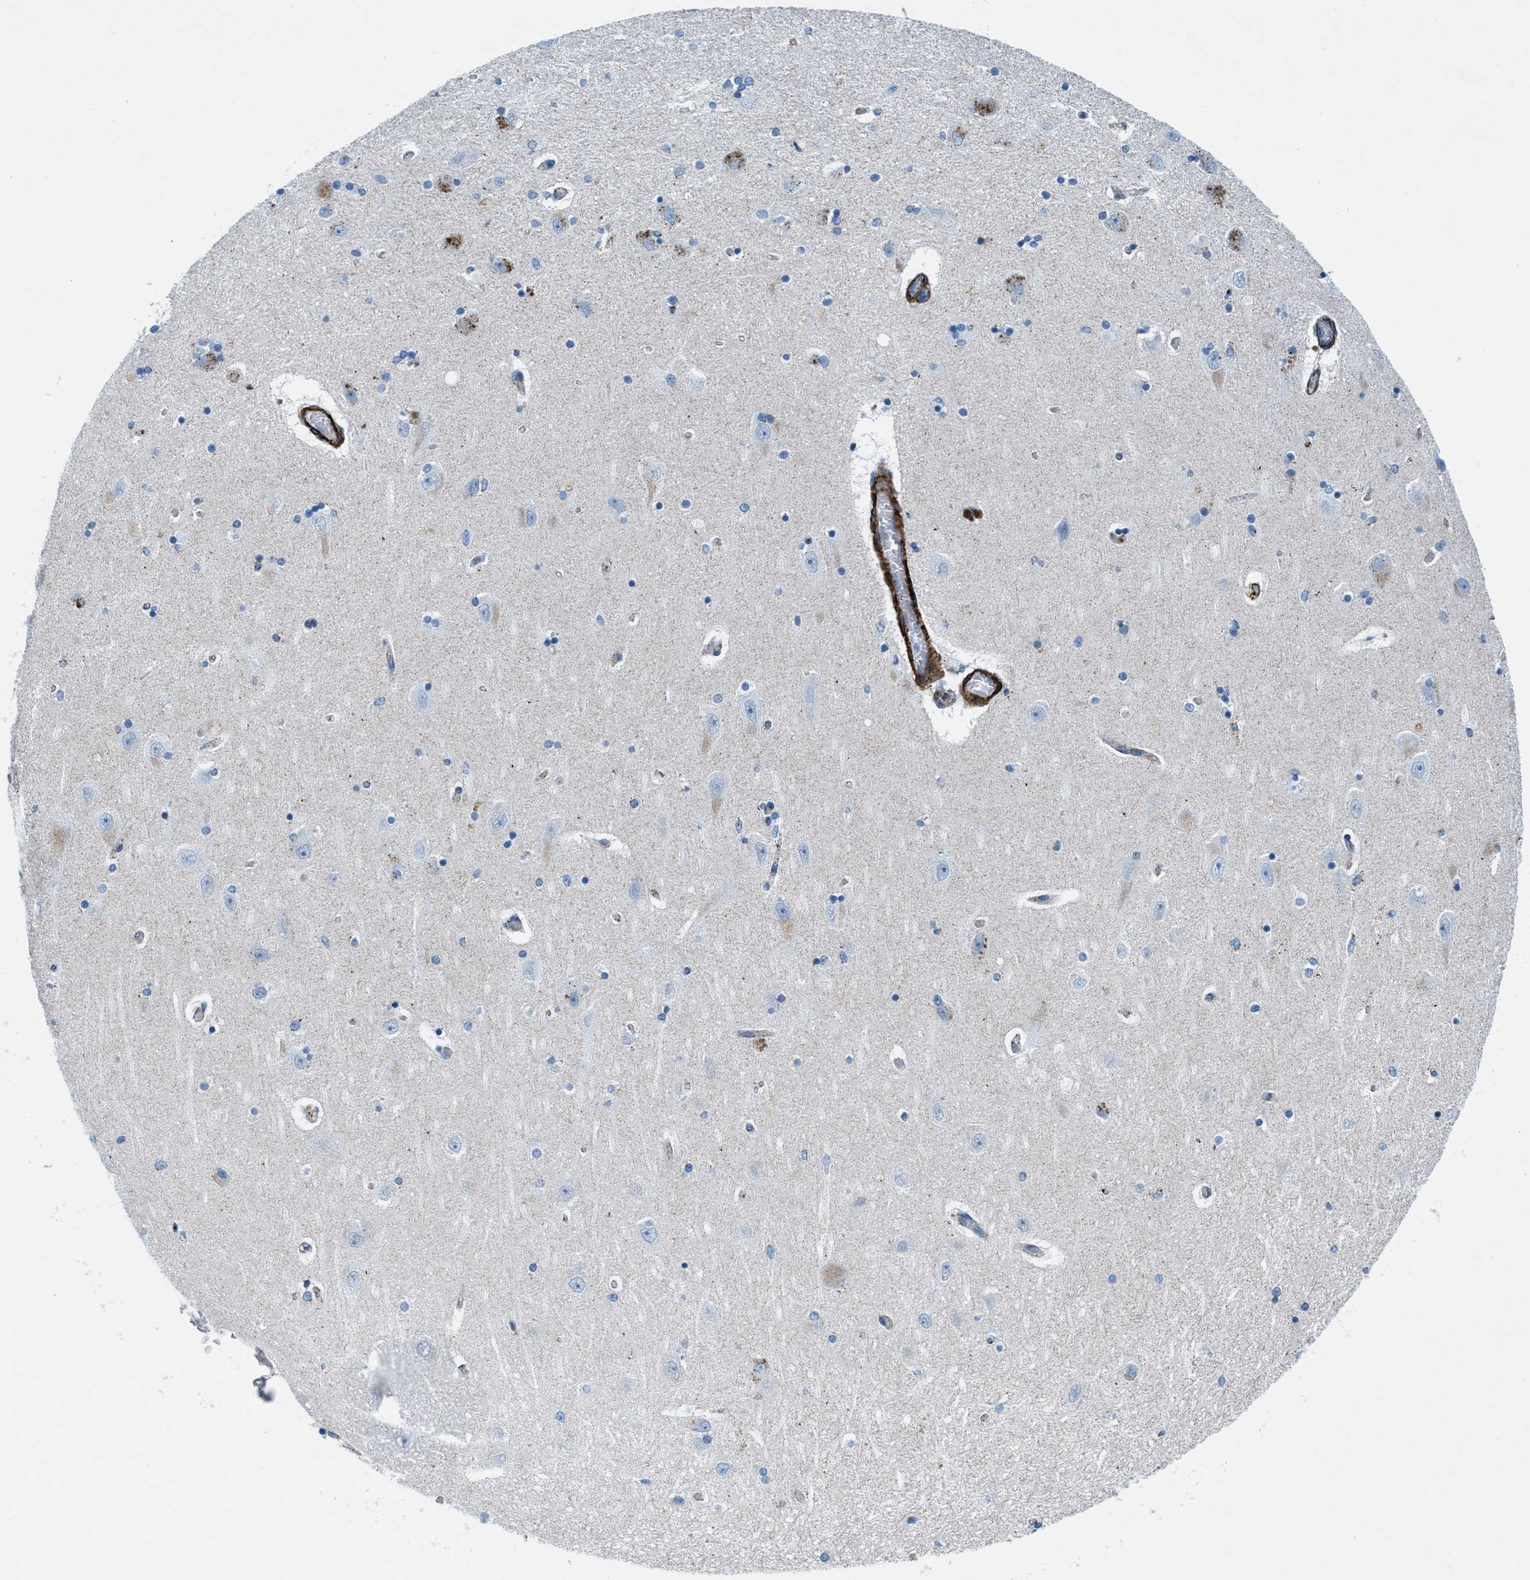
{"staining": {"intensity": "negative", "quantity": "none", "location": "none"}, "tissue": "hippocampus", "cell_type": "Glial cells", "image_type": "normal", "snomed": [{"axis": "morphology", "description": "Normal tissue, NOS"}, {"axis": "topography", "description": "Hippocampus"}], "caption": "Glial cells show no significant staining in normal hippocampus.", "gene": "MFSD13A", "patient": {"sex": "female", "age": 54}}